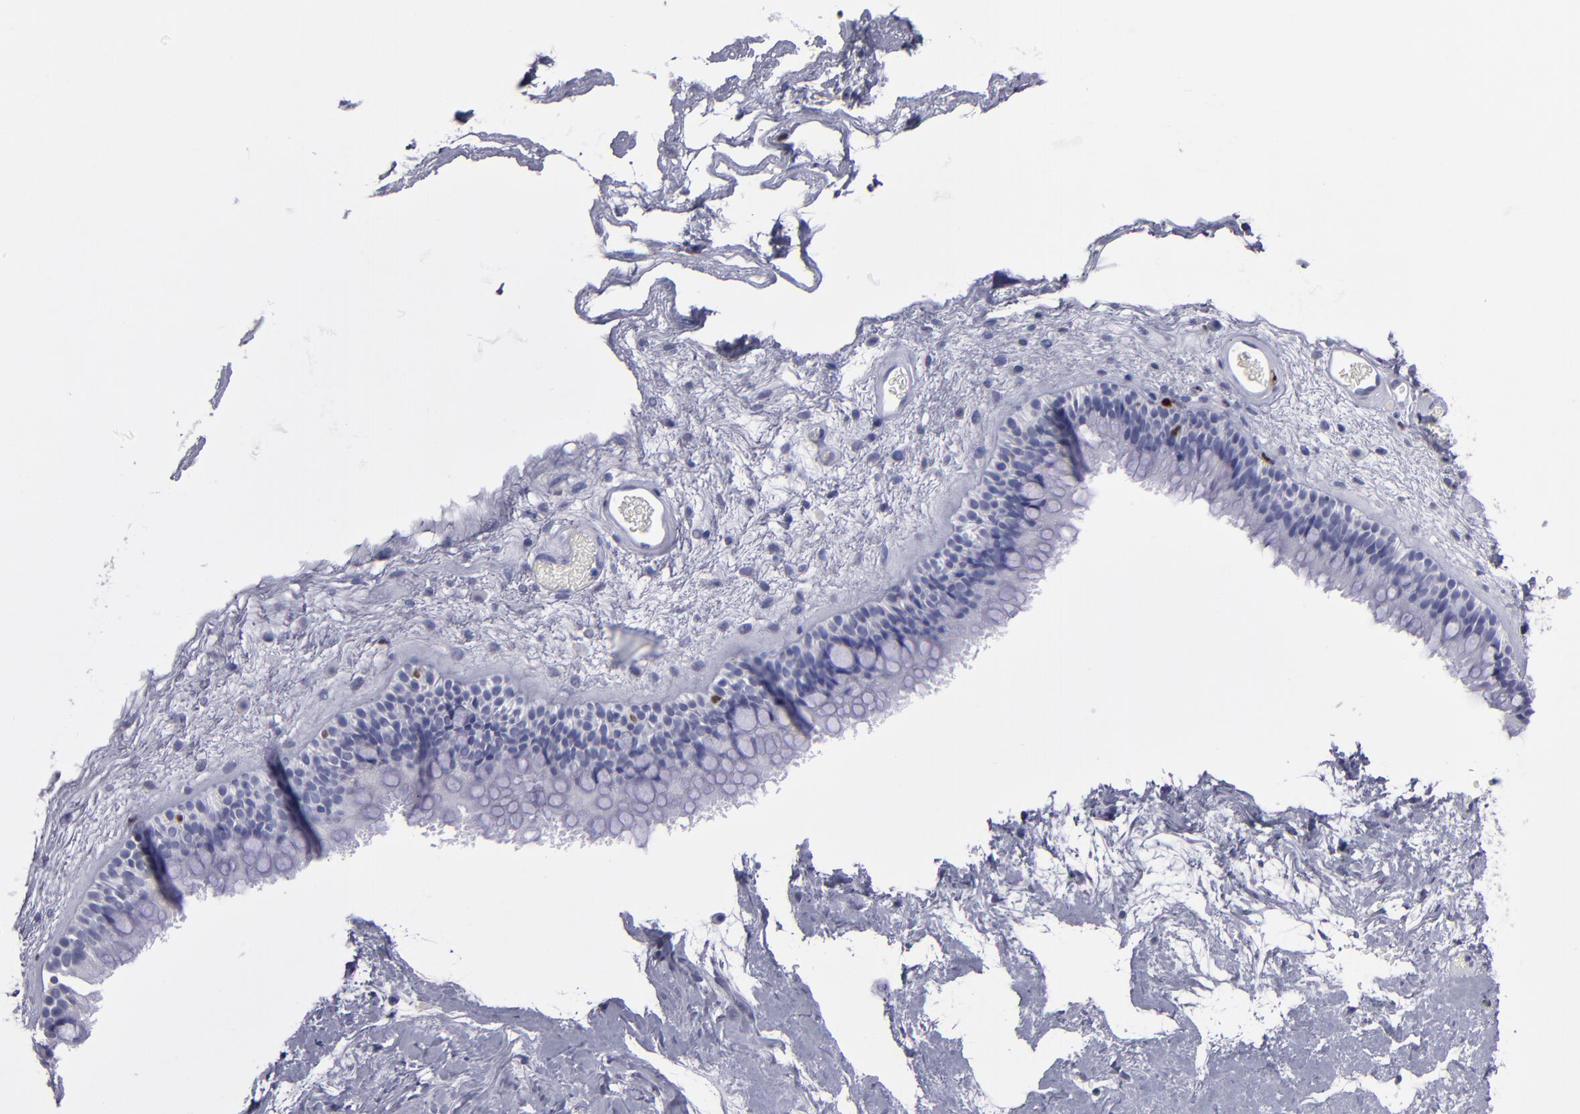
{"staining": {"intensity": "negative", "quantity": "none", "location": "none"}, "tissue": "nasopharynx", "cell_type": "Respiratory epithelial cells", "image_type": "normal", "snomed": [{"axis": "morphology", "description": "Normal tissue, NOS"}, {"axis": "morphology", "description": "Inflammation, NOS"}, {"axis": "topography", "description": "Nasopharynx"}], "caption": "Immunohistochemical staining of benign human nasopharynx reveals no significant expression in respiratory epithelial cells.", "gene": "IRF8", "patient": {"sex": "male", "age": 48}}